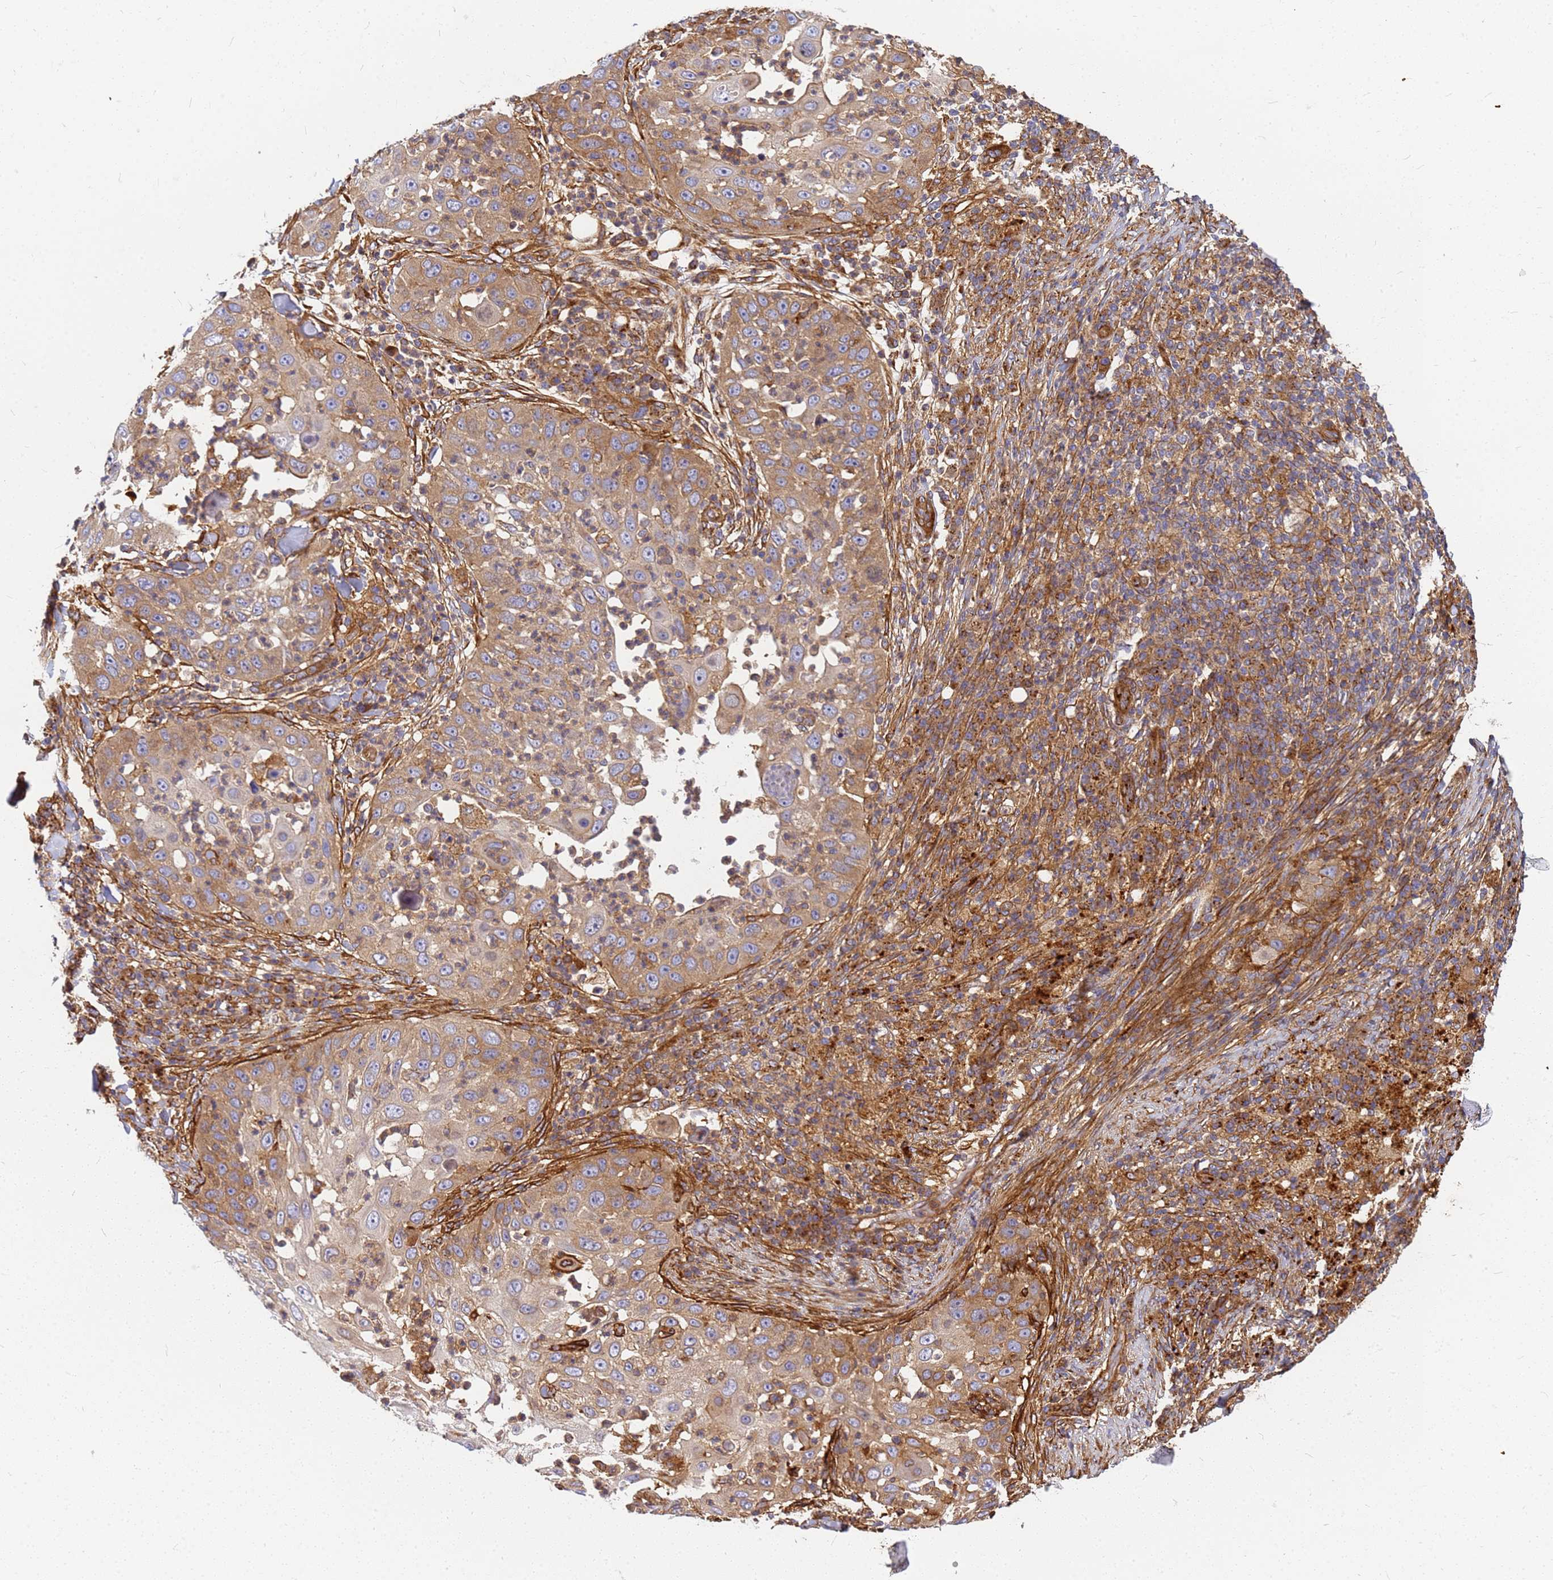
{"staining": {"intensity": "moderate", "quantity": ">75%", "location": "cytoplasmic/membranous"}, "tissue": "skin cancer", "cell_type": "Tumor cells", "image_type": "cancer", "snomed": [{"axis": "morphology", "description": "Squamous cell carcinoma, NOS"}, {"axis": "topography", "description": "Skin"}], "caption": "Brown immunohistochemical staining in squamous cell carcinoma (skin) displays moderate cytoplasmic/membranous staining in about >75% of tumor cells.", "gene": "C2CD5", "patient": {"sex": "female", "age": 44}}